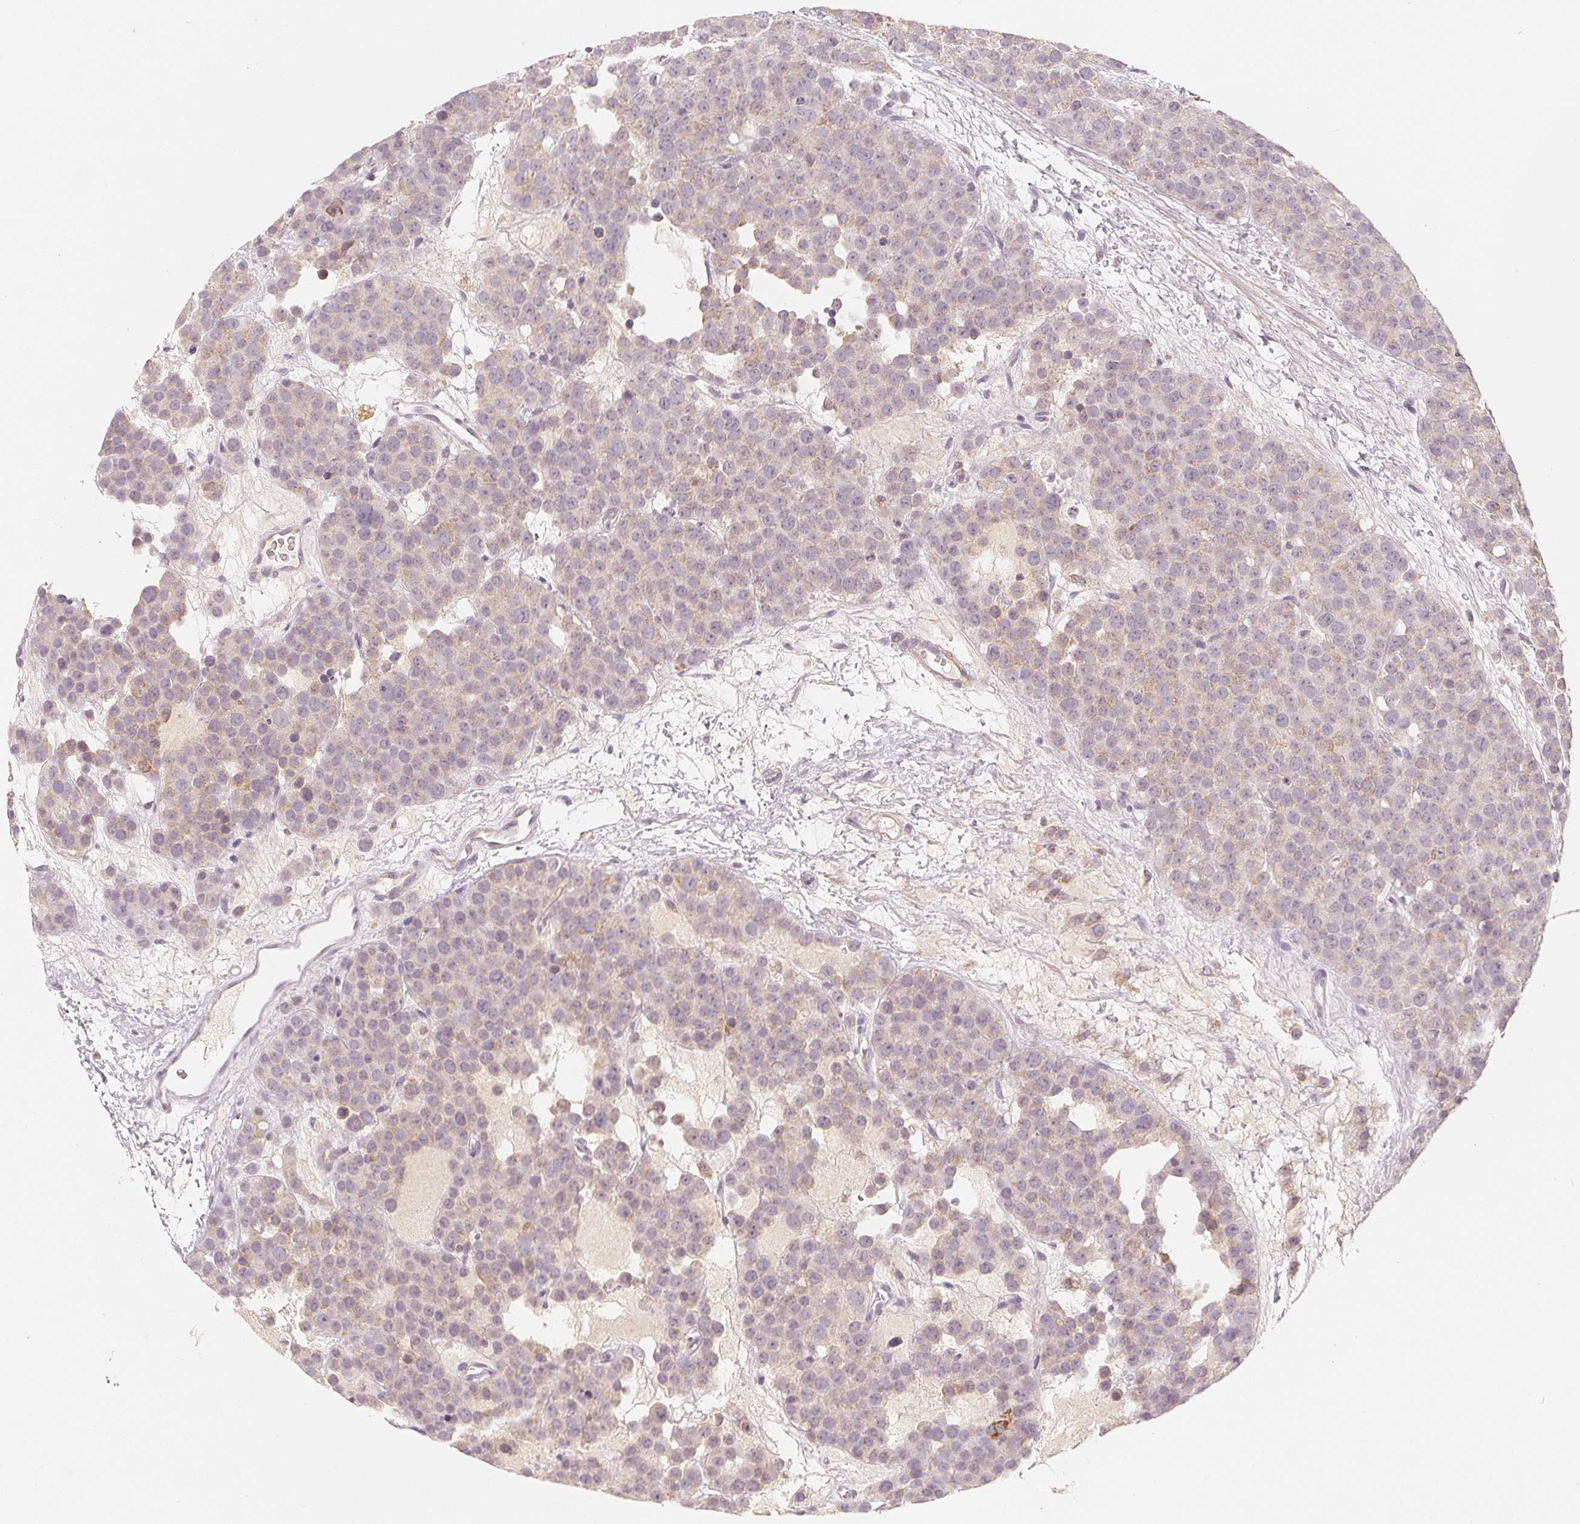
{"staining": {"intensity": "weak", "quantity": "<25%", "location": "cytoplasmic/membranous"}, "tissue": "testis cancer", "cell_type": "Tumor cells", "image_type": "cancer", "snomed": [{"axis": "morphology", "description": "Seminoma, NOS"}, {"axis": "topography", "description": "Testis"}], "caption": "Immunohistochemistry (IHC) micrograph of human testis cancer stained for a protein (brown), which reveals no staining in tumor cells.", "gene": "GHITM", "patient": {"sex": "male", "age": 71}}